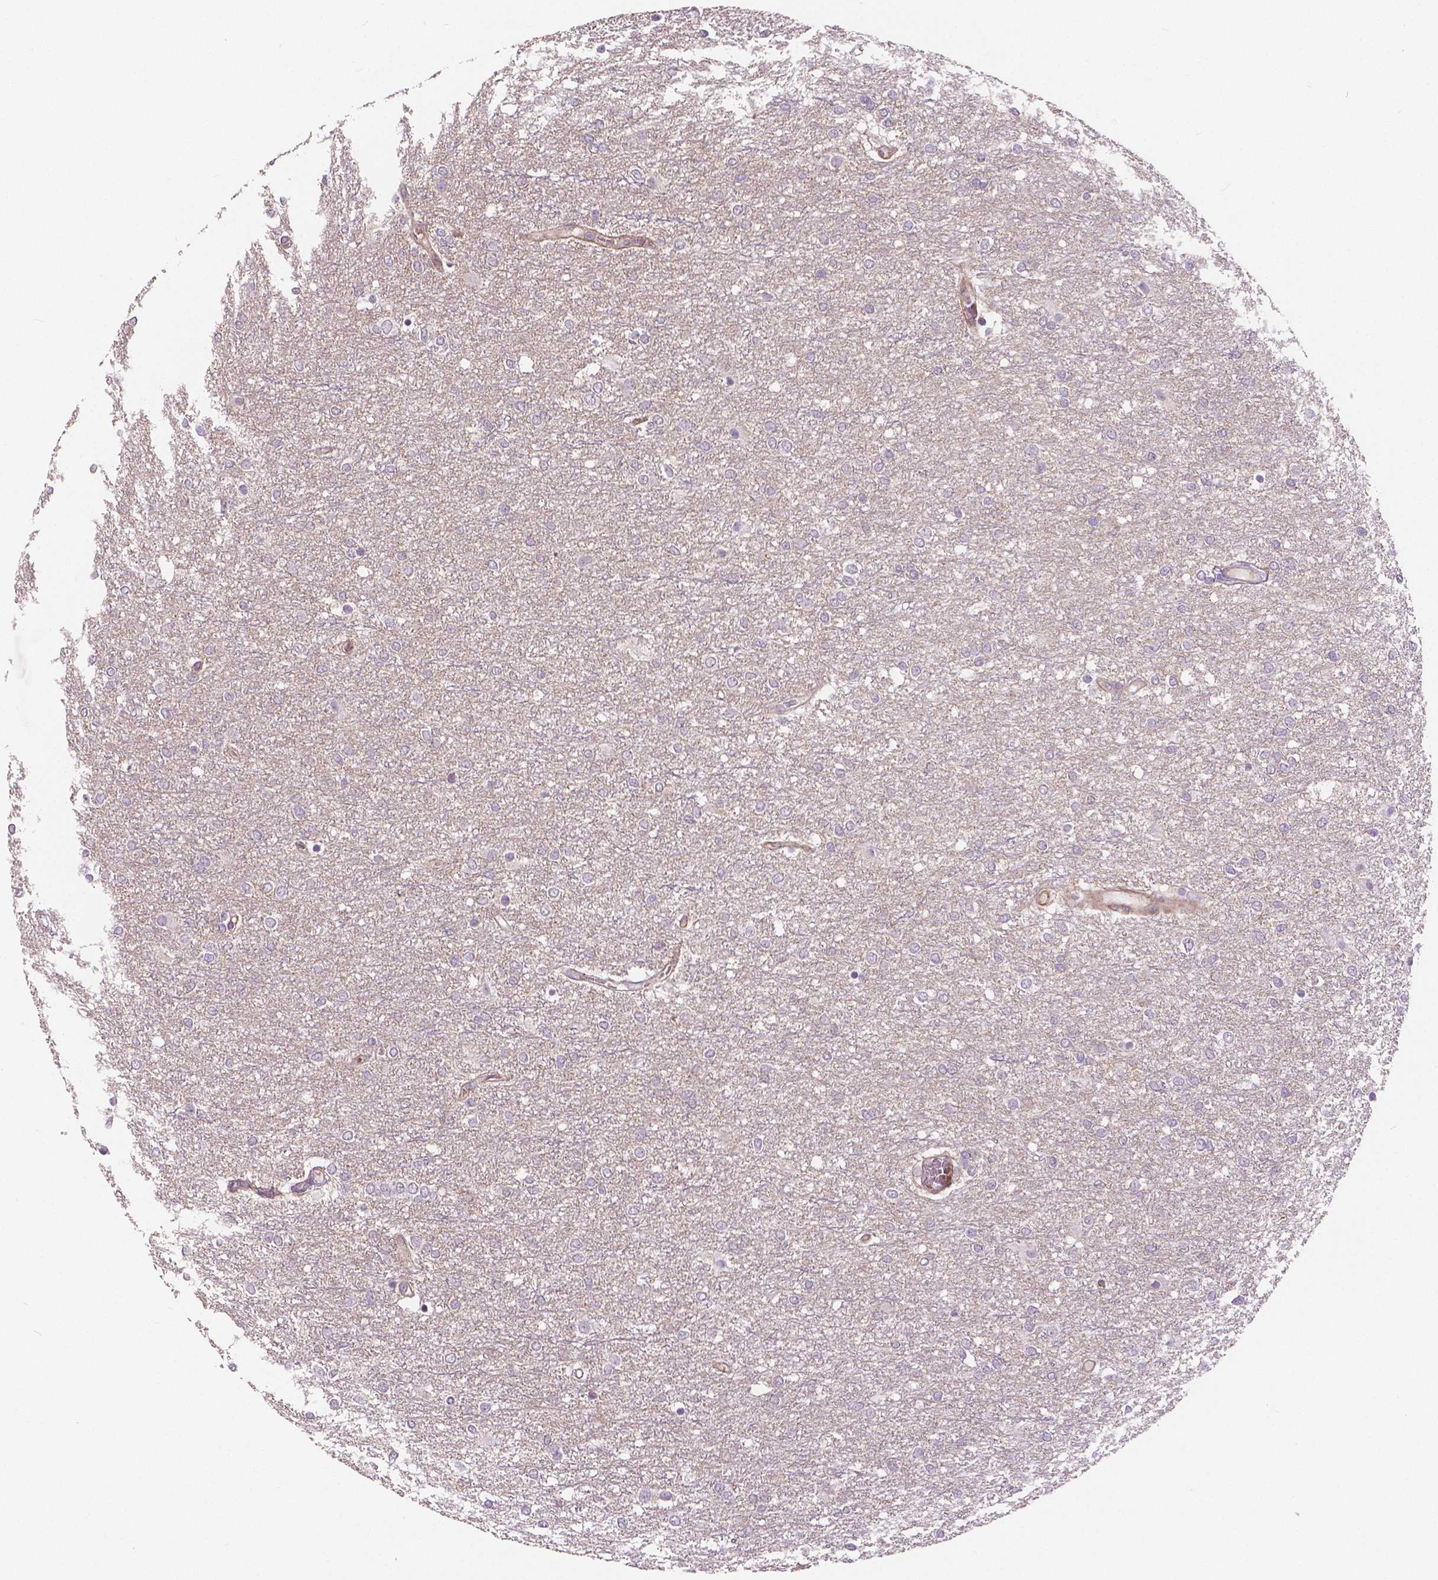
{"staining": {"intensity": "negative", "quantity": "none", "location": "none"}, "tissue": "glioma", "cell_type": "Tumor cells", "image_type": "cancer", "snomed": [{"axis": "morphology", "description": "Glioma, malignant, High grade"}, {"axis": "topography", "description": "Brain"}], "caption": "The histopathology image displays no significant positivity in tumor cells of glioma.", "gene": "FLT1", "patient": {"sex": "female", "age": 61}}